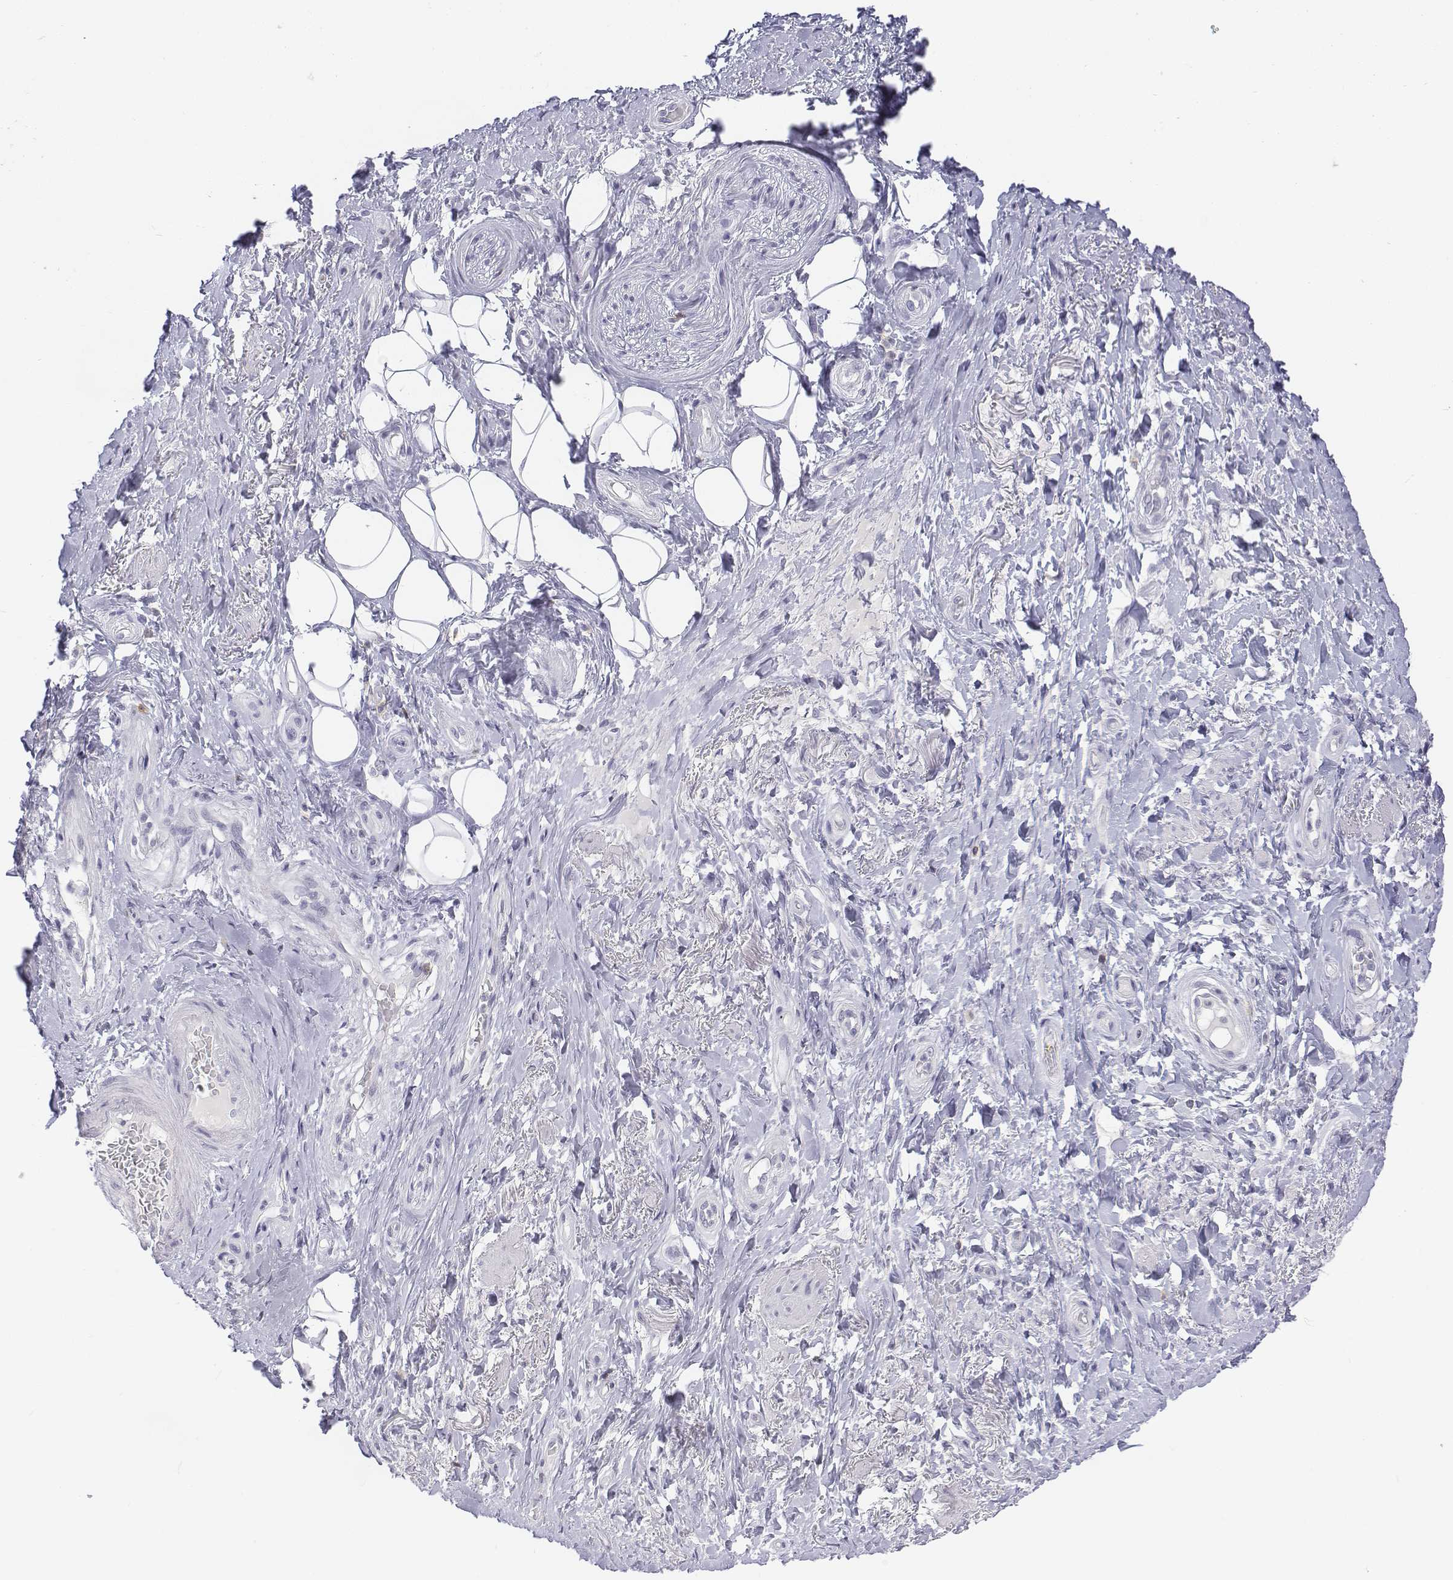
{"staining": {"intensity": "negative", "quantity": "none", "location": "none"}, "tissue": "adipose tissue", "cell_type": "Adipocytes", "image_type": "normal", "snomed": [{"axis": "morphology", "description": "Normal tissue, NOS"}, {"axis": "topography", "description": "Anal"}, {"axis": "topography", "description": "Peripheral nerve tissue"}], "caption": "The histopathology image exhibits no staining of adipocytes in normal adipose tissue. (DAB (3,3'-diaminobenzidine) immunohistochemistry (IHC) with hematoxylin counter stain).", "gene": "CD3E", "patient": {"sex": "male", "age": 53}}